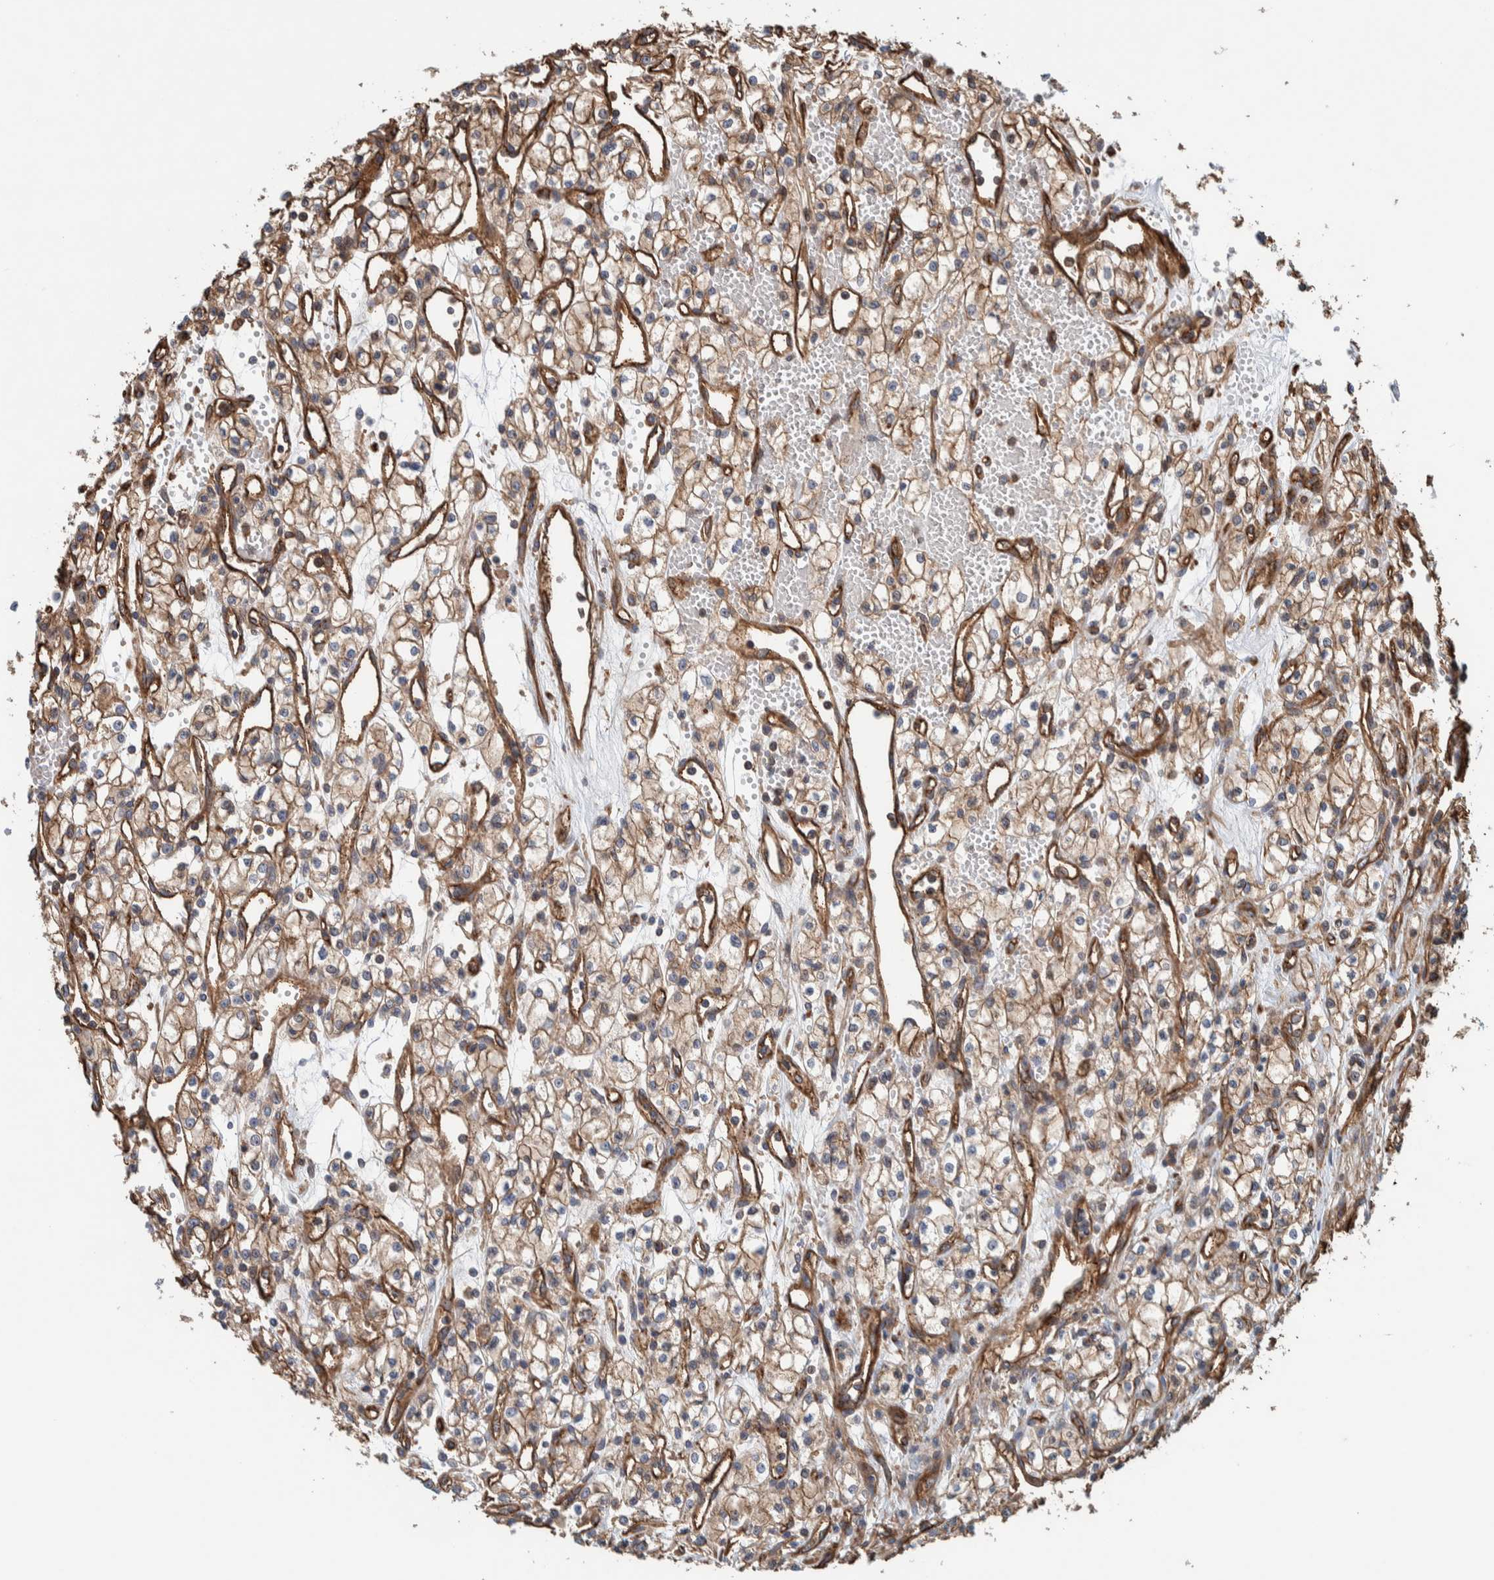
{"staining": {"intensity": "weak", "quantity": ">75%", "location": "cytoplasmic/membranous"}, "tissue": "renal cancer", "cell_type": "Tumor cells", "image_type": "cancer", "snomed": [{"axis": "morphology", "description": "Adenocarcinoma, NOS"}, {"axis": "topography", "description": "Kidney"}], "caption": "An immunohistochemistry photomicrograph of tumor tissue is shown. Protein staining in brown labels weak cytoplasmic/membranous positivity in renal cancer within tumor cells.", "gene": "PKD1L1", "patient": {"sex": "male", "age": 59}}